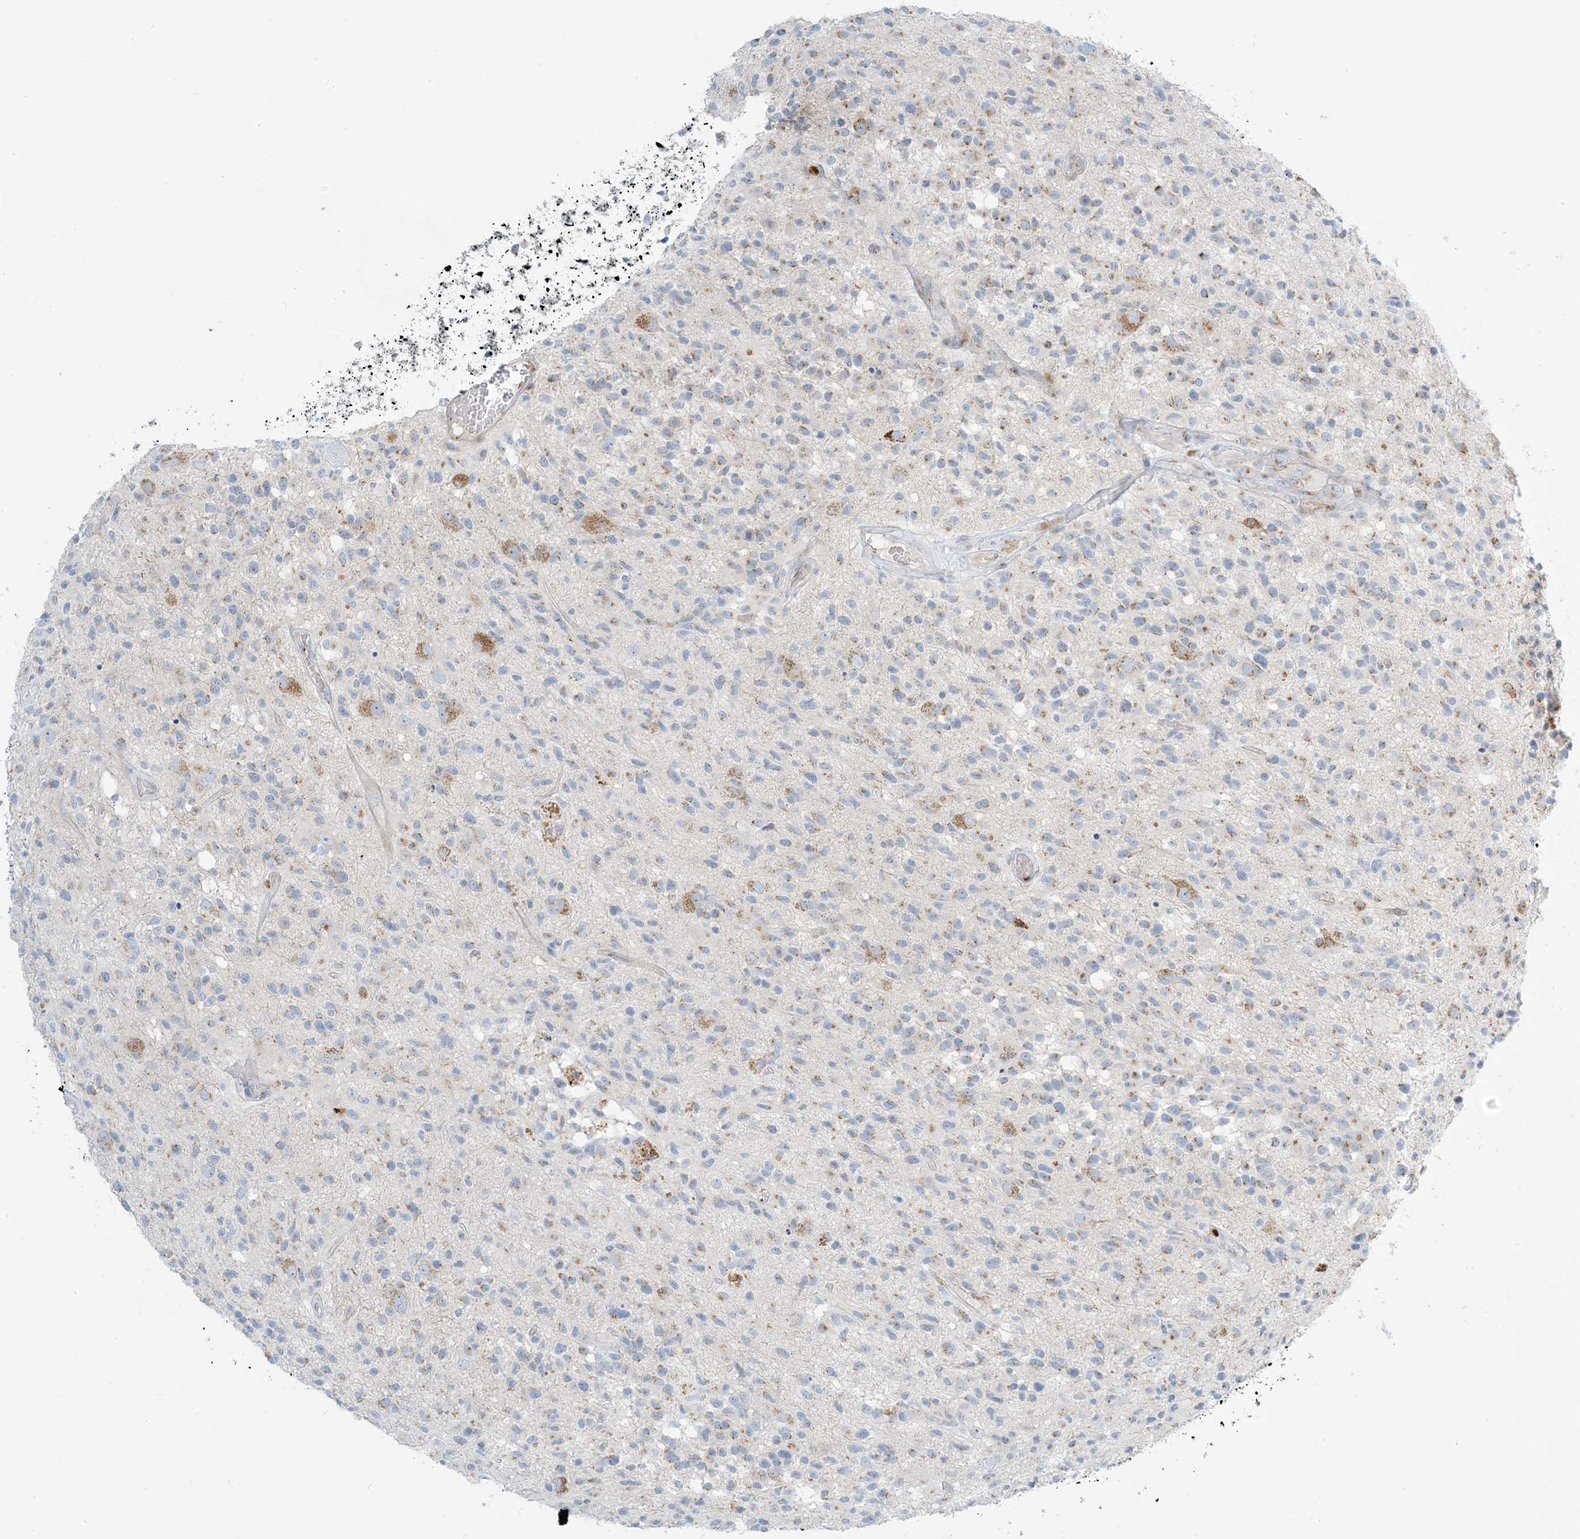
{"staining": {"intensity": "moderate", "quantity": "<25%", "location": "cytoplasmic/membranous"}, "tissue": "glioma", "cell_type": "Tumor cells", "image_type": "cancer", "snomed": [{"axis": "morphology", "description": "Glioma, malignant, High grade"}, {"axis": "morphology", "description": "Glioblastoma, NOS"}, {"axis": "topography", "description": "Brain"}], "caption": "Glioma stained with immunohistochemistry (IHC) exhibits moderate cytoplasmic/membranous expression in approximately <25% of tumor cells.", "gene": "AFTPH", "patient": {"sex": "male", "age": 60}}